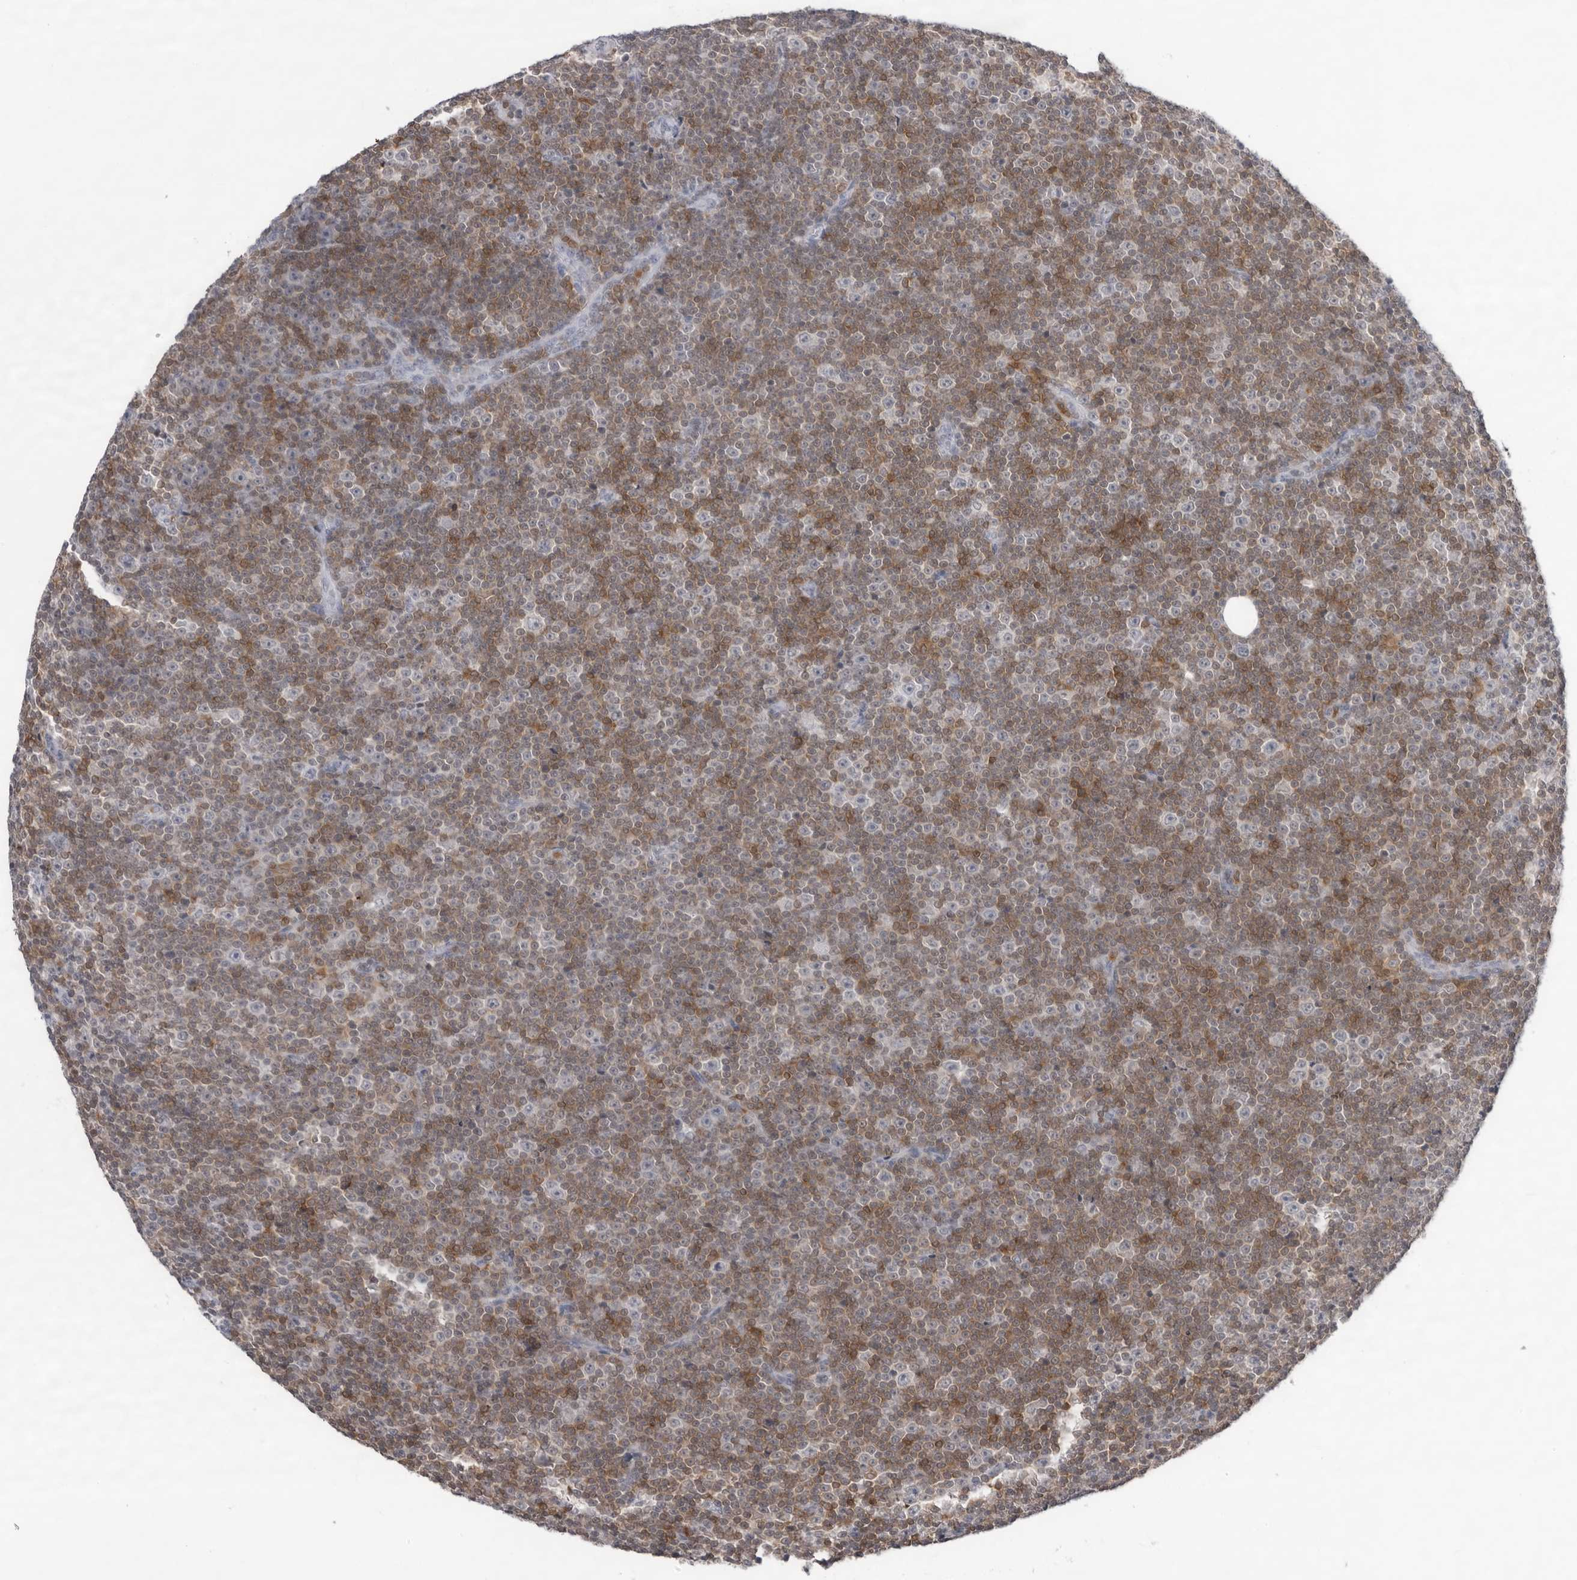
{"staining": {"intensity": "moderate", "quantity": "25%-75%", "location": "cytoplasmic/membranous,nuclear"}, "tissue": "lymphoma", "cell_type": "Tumor cells", "image_type": "cancer", "snomed": [{"axis": "morphology", "description": "Malignant lymphoma, non-Hodgkin's type, Low grade"}, {"axis": "topography", "description": "Lymph node"}], "caption": "Immunohistochemical staining of human lymphoma shows medium levels of moderate cytoplasmic/membranous and nuclear expression in approximately 25%-75% of tumor cells.", "gene": "FMNL1", "patient": {"sex": "female", "age": 67}}